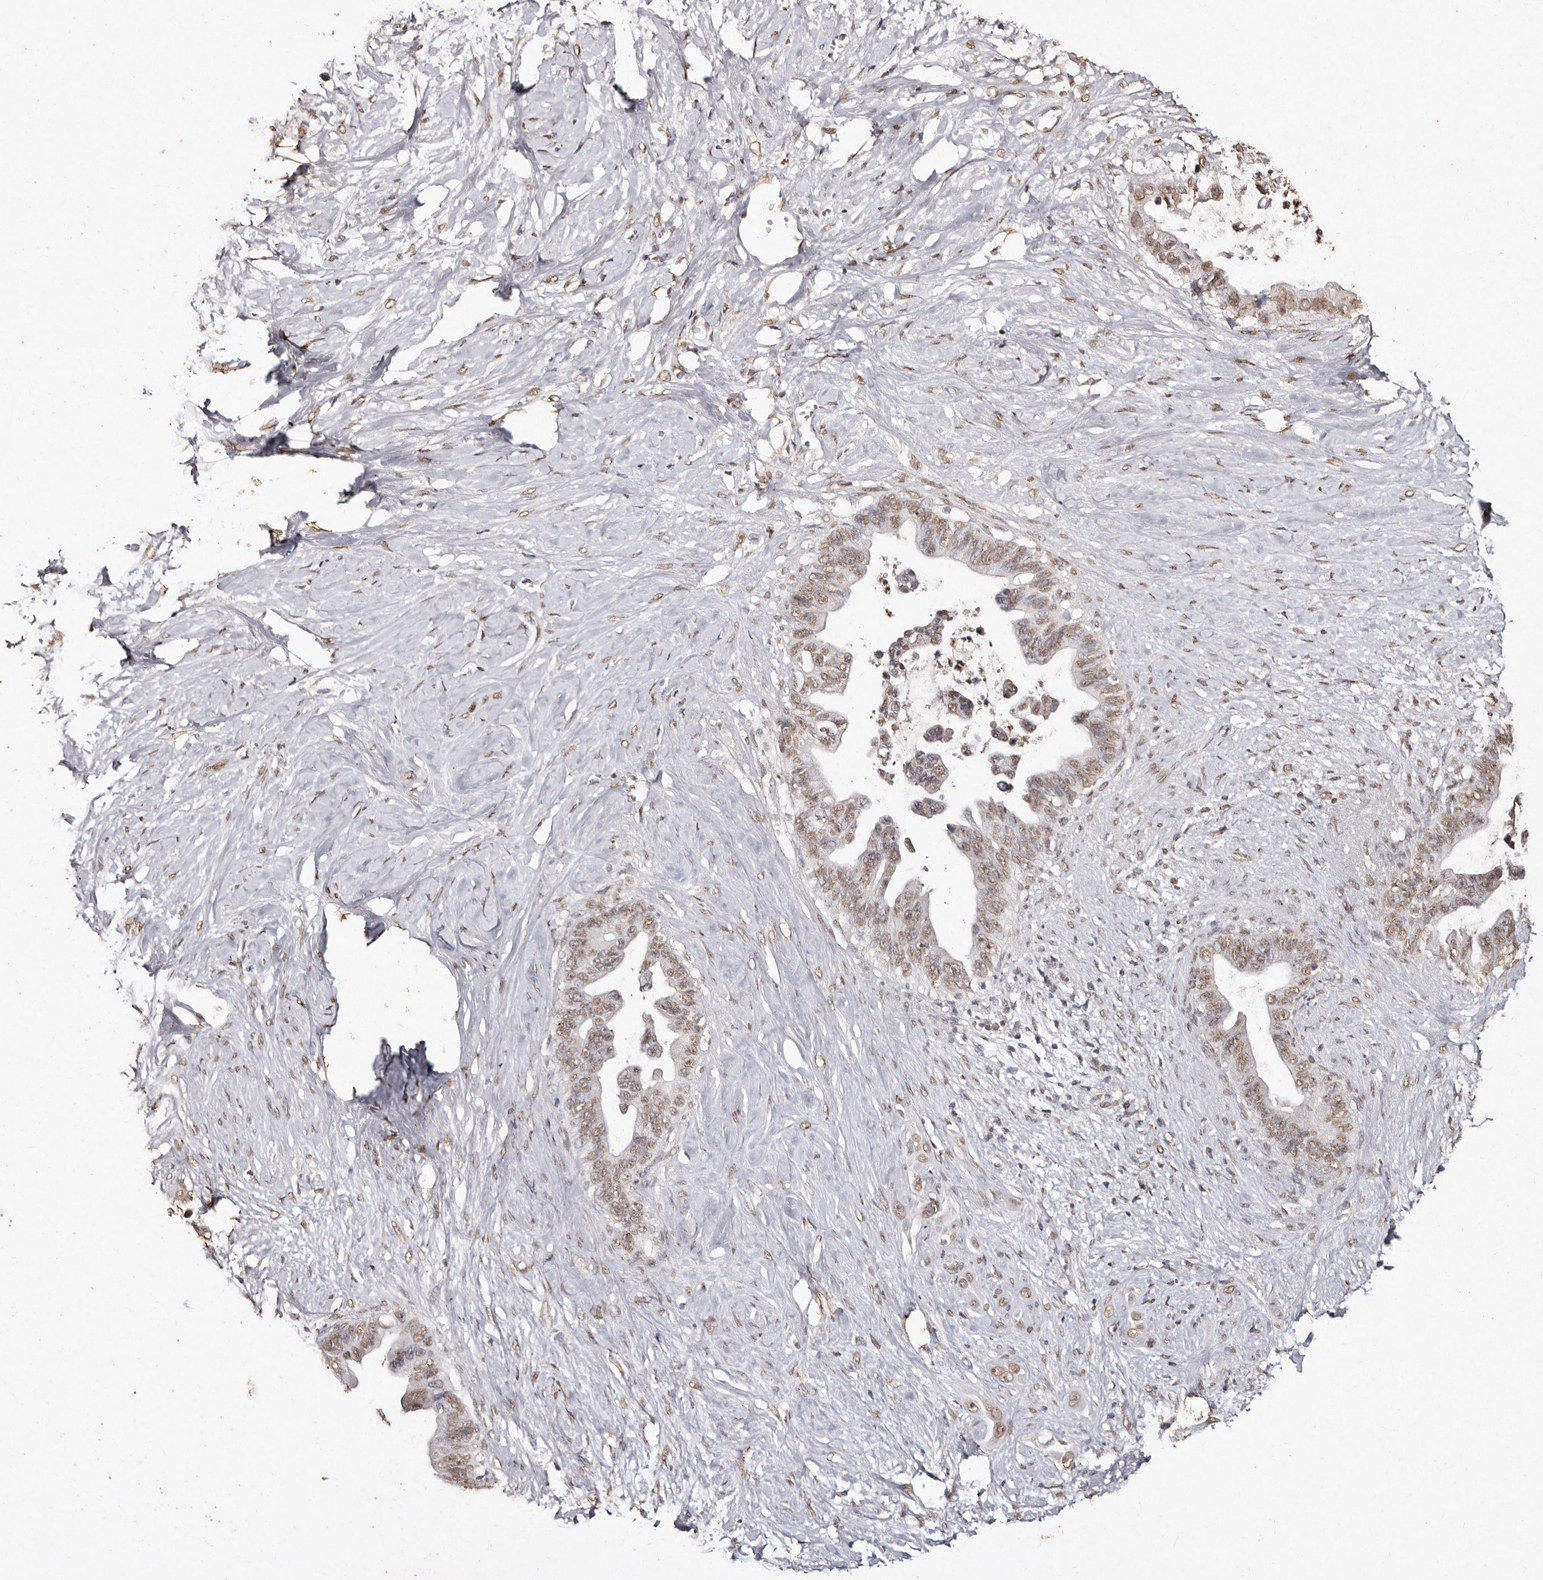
{"staining": {"intensity": "moderate", "quantity": ">75%", "location": "nuclear"}, "tissue": "pancreatic cancer", "cell_type": "Tumor cells", "image_type": "cancer", "snomed": [{"axis": "morphology", "description": "Adenocarcinoma, NOS"}, {"axis": "topography", "description": "Pancreas"}], "caption": "Immunohistochemistry micrograph of pancreatic adenocarcinoma stained for a protein (brown), which shows medium levels of moderate nuclear staining in about >75% of tumor cells.", "gene": "ERBB4", "patient": {"sex": "female", "age": 72}}